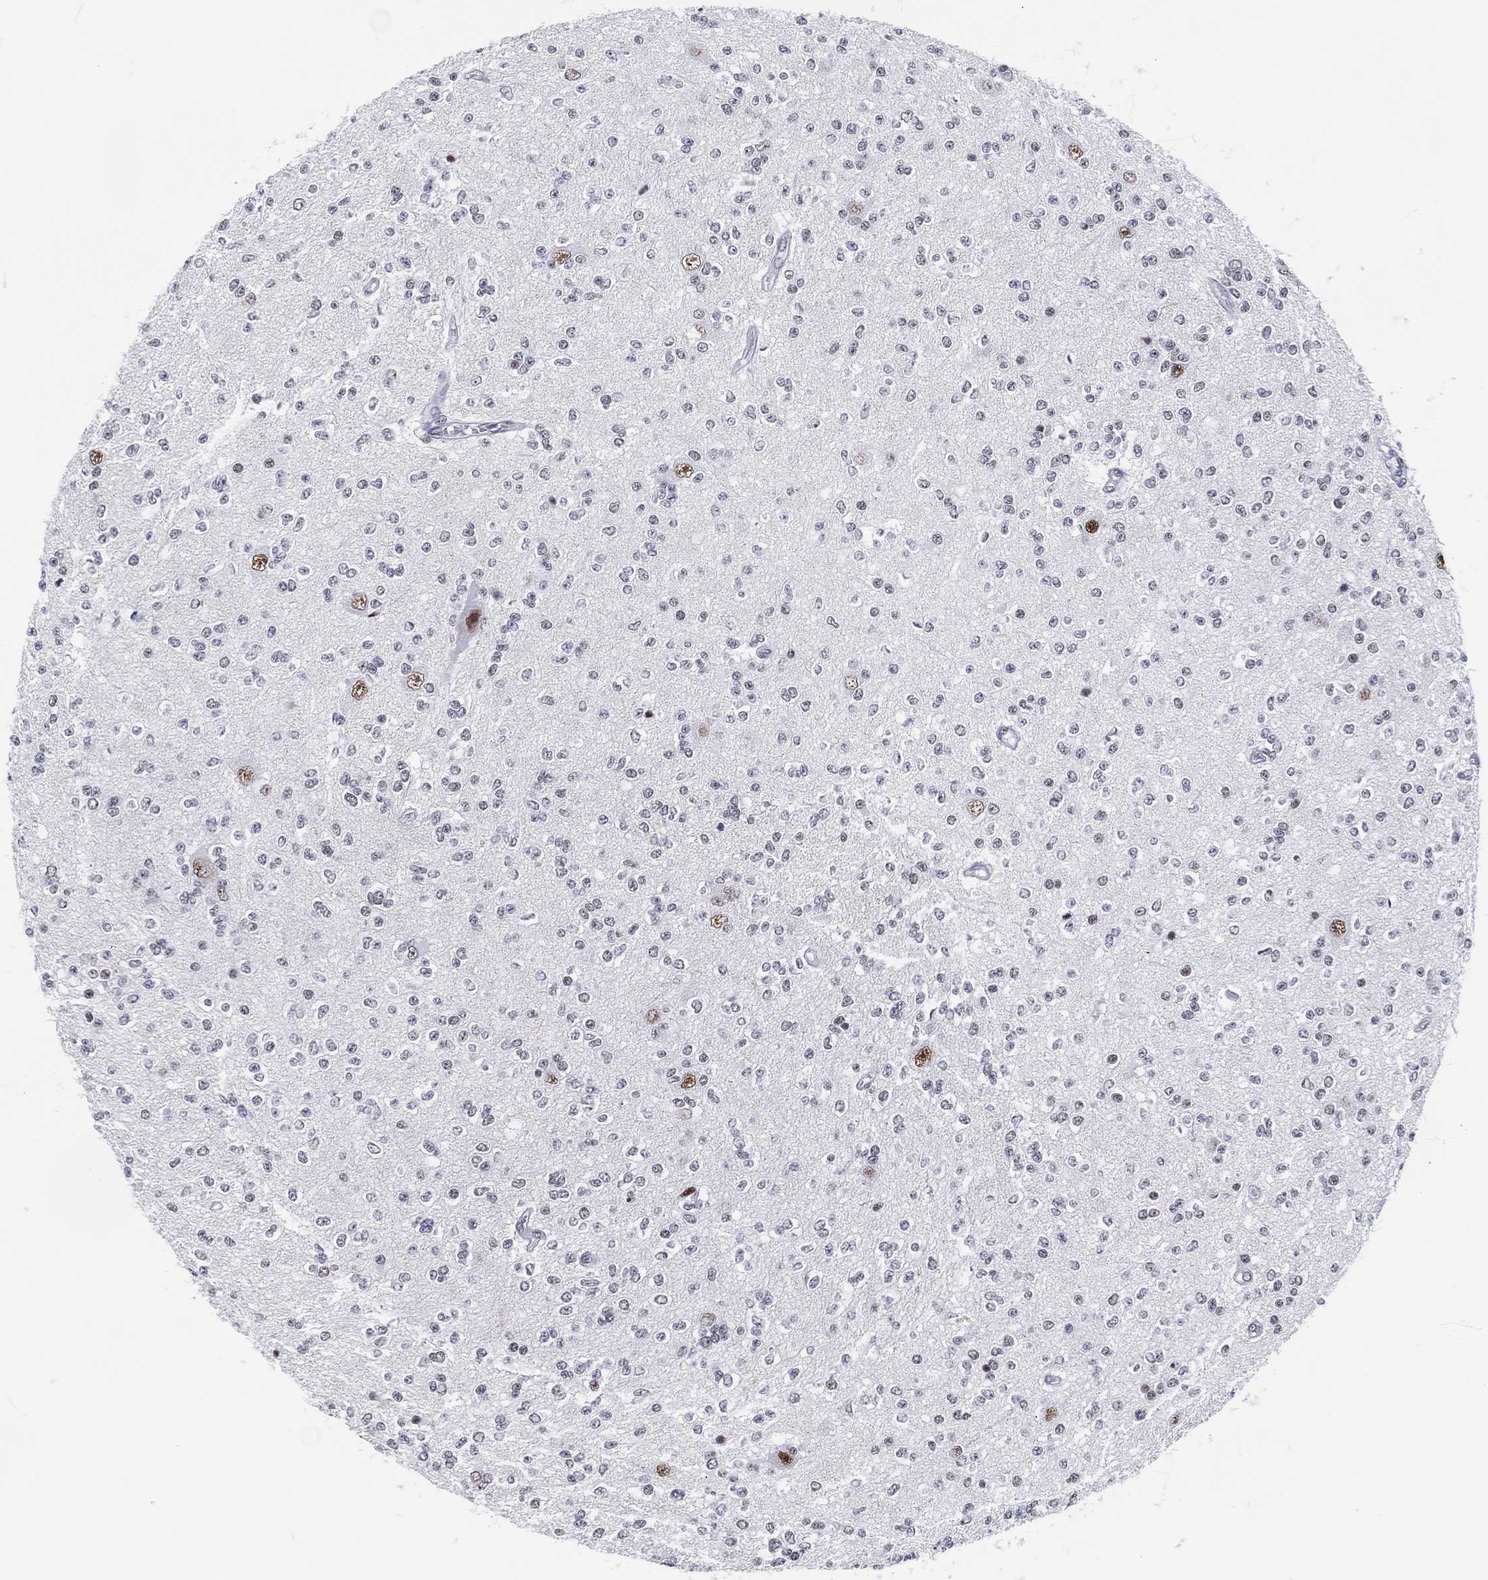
{"staining": {"intensity": "negative", "quantity": "none", "location": "none"}, "tissue": "glioma", "cell_type": "Tumor cells", "image_type": "cancer", "snomed": [{"axis": "morphology", "description": "Glioma, malignant, Low grade"}, {"axis": "topography", "description": "Brain"}], "caption": "A high-resolution histopathology image shows IHC staining of malignant glioma (low-grade), which exhibits no significant expression in tumor cells.", "gene": "MAPK8IP1", "patient": {"sex": "male", "age": 67}}